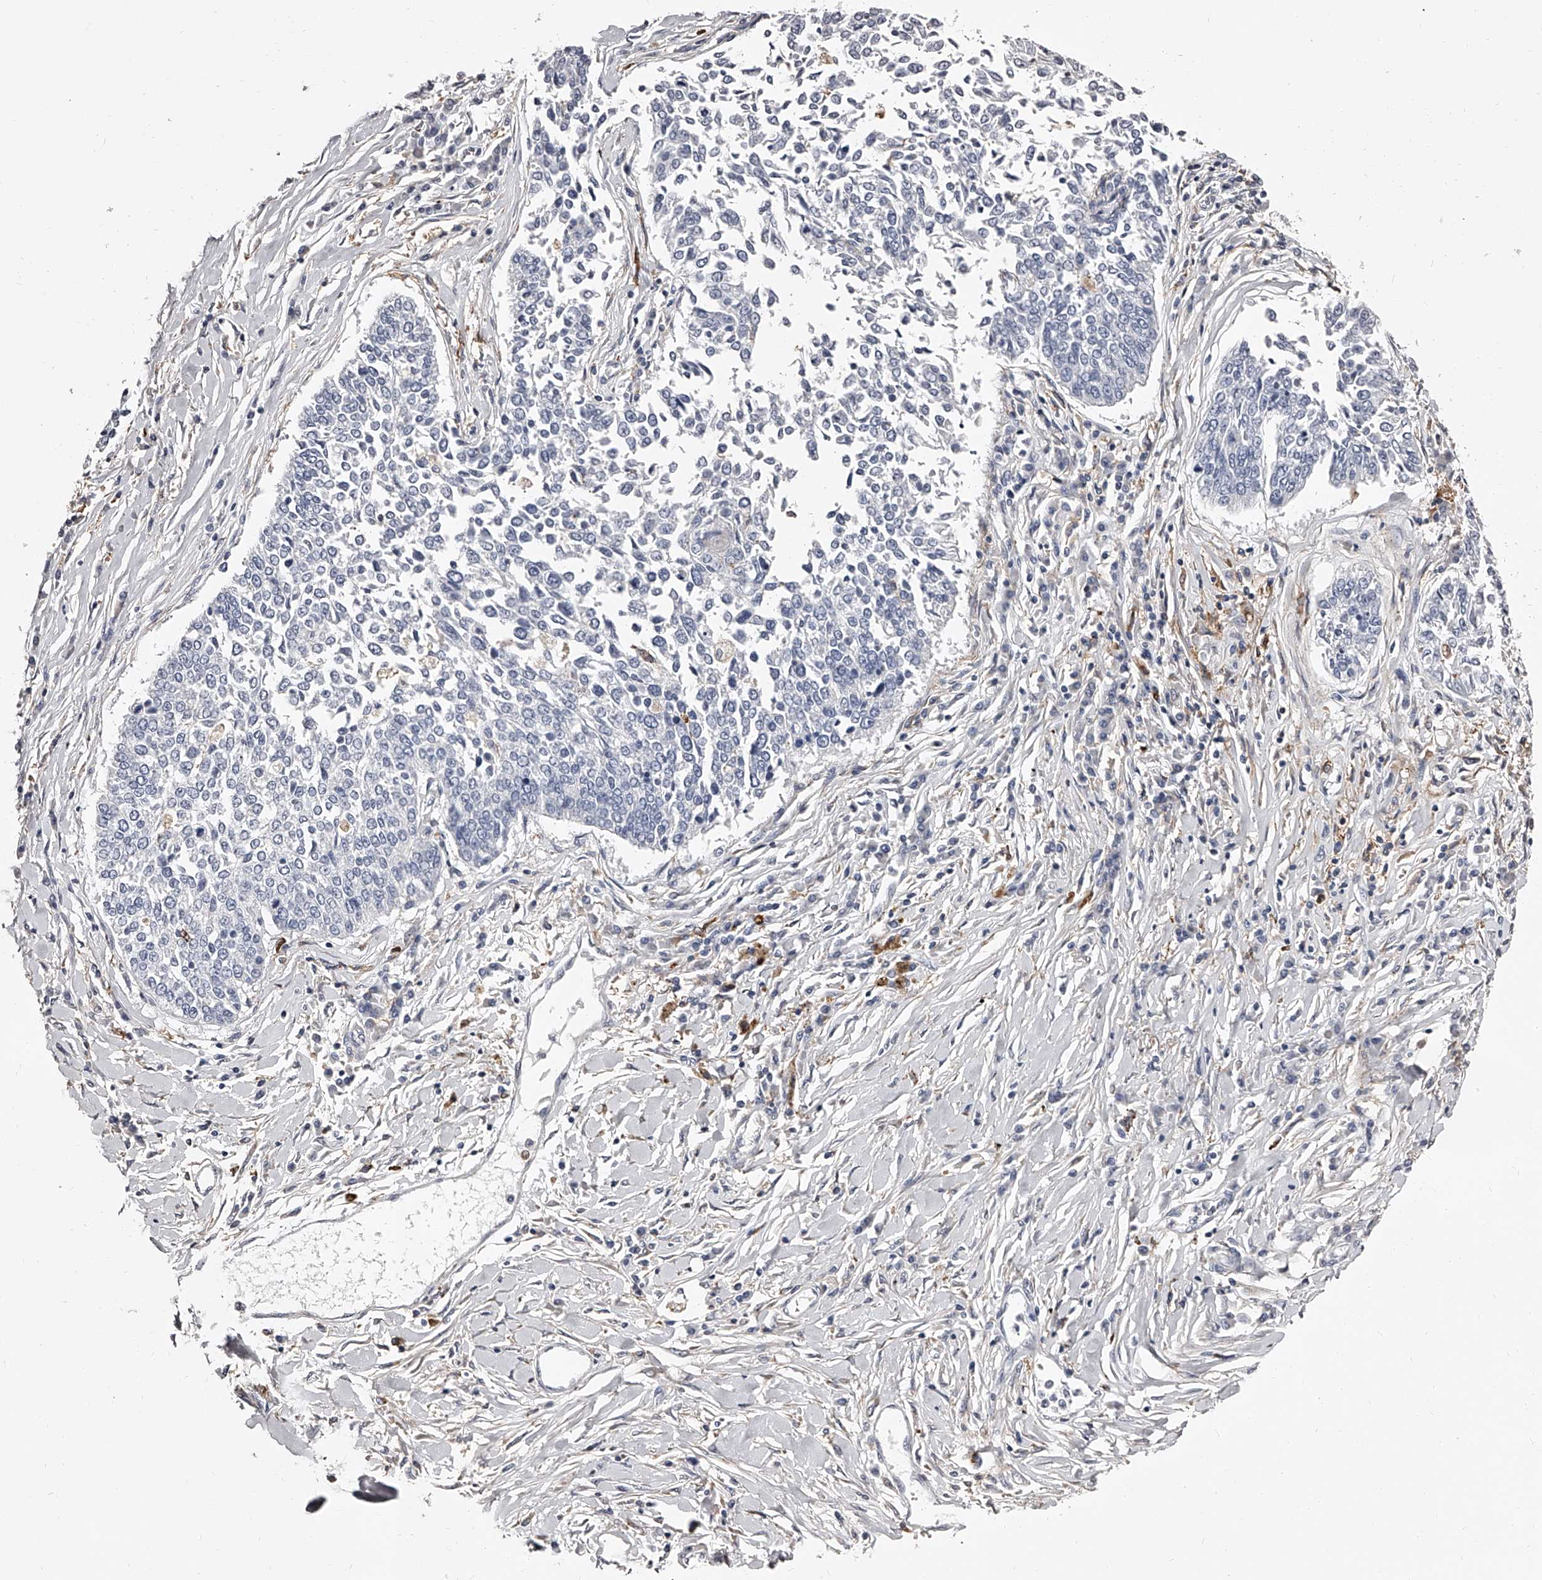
{"staining": {"intensity": "negative", "quantity": "none", "location": "none"}, "tissue": "lung cancer", "cell_type": "Tumor cells", "image_type": "cancer", "snomed": [{"axis": "morphology", "description": "Normal tissue, NOS"}, {"axis": "morphology", "description": "Squamous cell carcinoma, NOS"}, {"axis": "topography", "description": "Cartilage tissue"}, {"axis": "topography", "description": "Bronchus"}, {"axis": "topography", "description": "Lung"}, {"axis": "topography", "description": "Peripheral nerve tissue"}], "caption": "There is no significant positivity in tumor cells of lung cancer (squamous cell carcinoma).", "gene": "PACSIN1", "patient": {"sex": "female", "age": 49}}